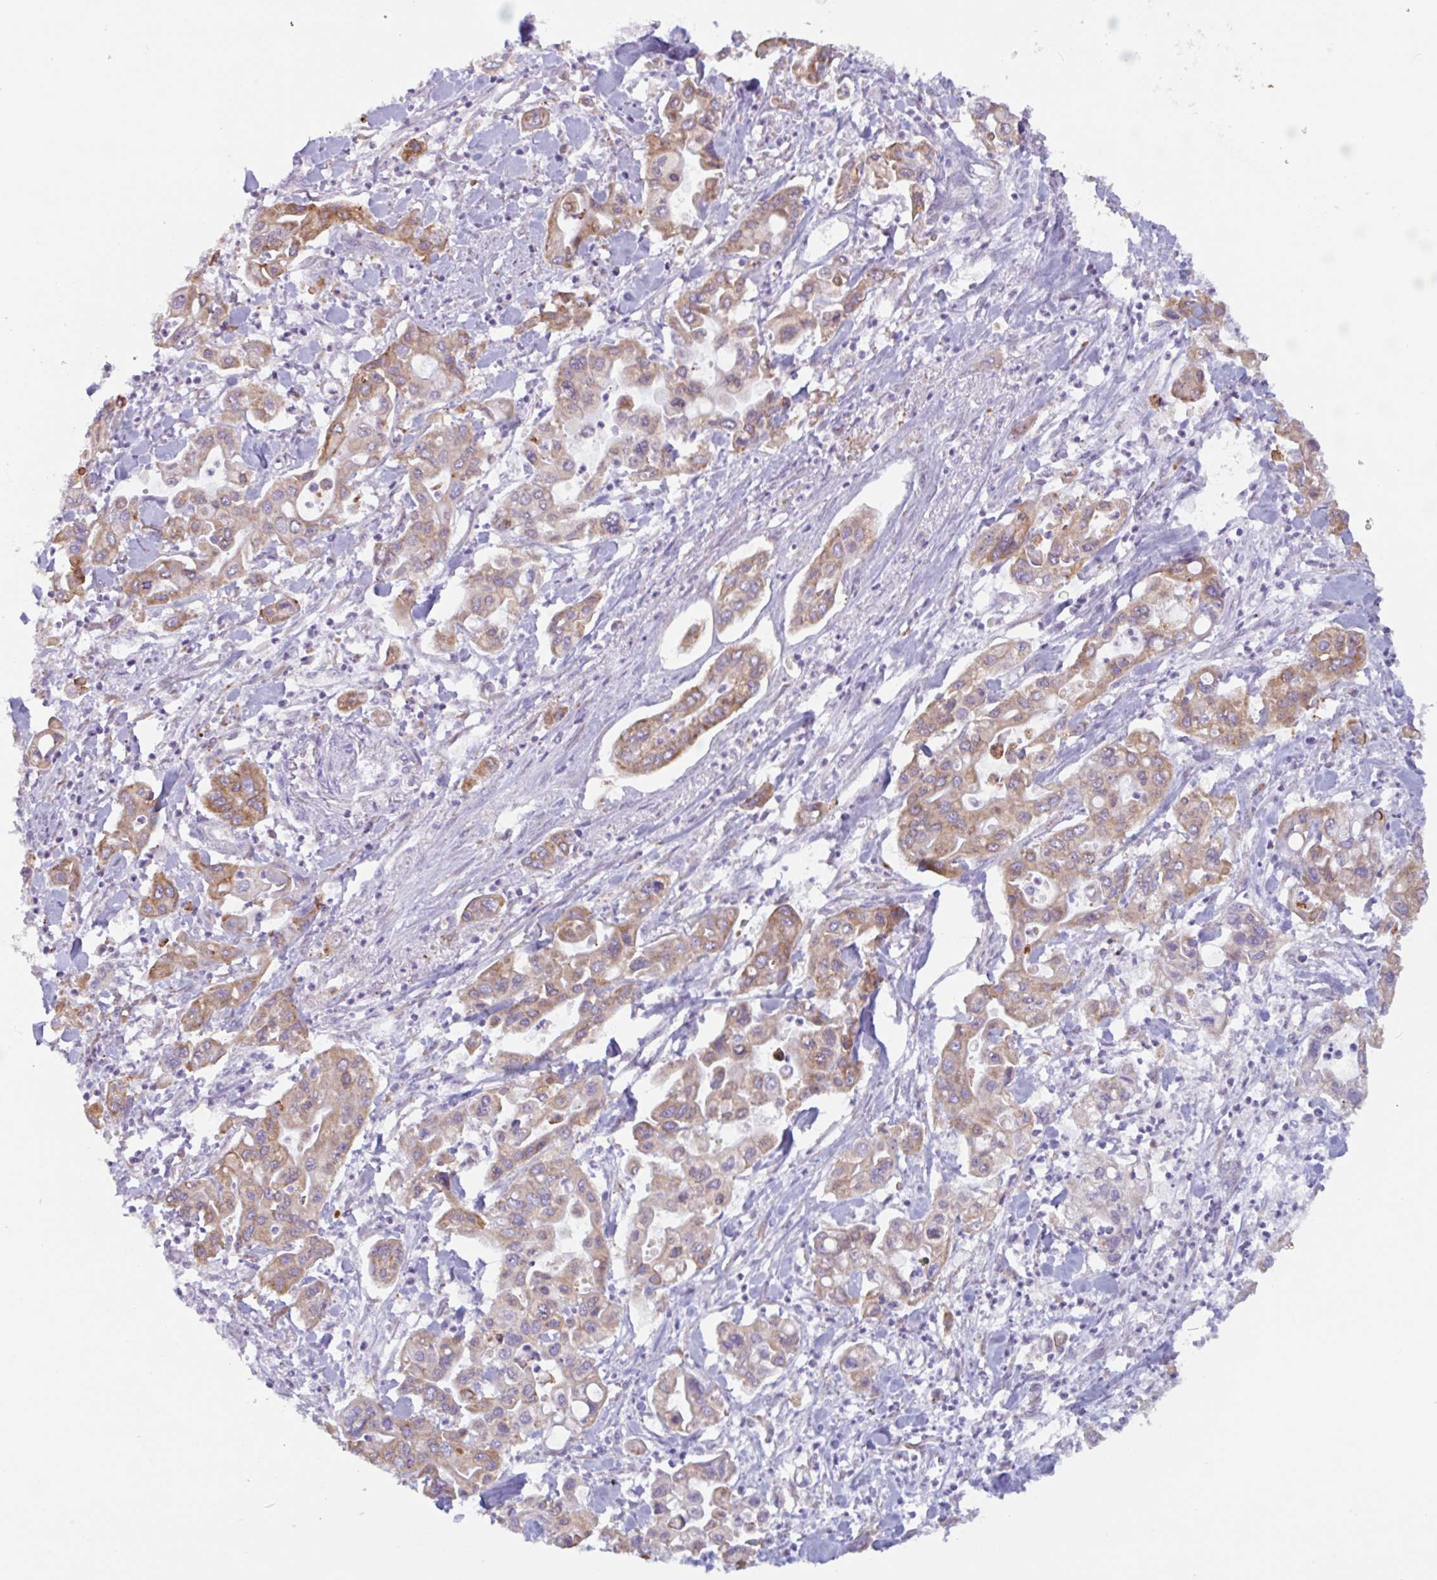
{"staining": {"intensity": "moderate", "quantity": ">75%", "location": "cytoplasmic/membranous"}, "tissue": "pancreatic cancer", "cell_type": "Tumor cells", "image_type": "cancer", "snomed": [{"axis": "morphology", "description": "Adenocarcinoma, NOS"}, {"axis": "topography", "description": "Pancreas"}], "caption": "IHC micrograph of neoplastic tissue: human pancreatic adenocarcinoma stained using immunohistochemistry reveals medium levels of moderate protein expression localized specifically in the cytoplasmic/membranous of tumor cells, appearing as a cytoplasmic/membranous brown color.", "gene": "DOK4", "patient": {"sex": "male", "age": 62}}